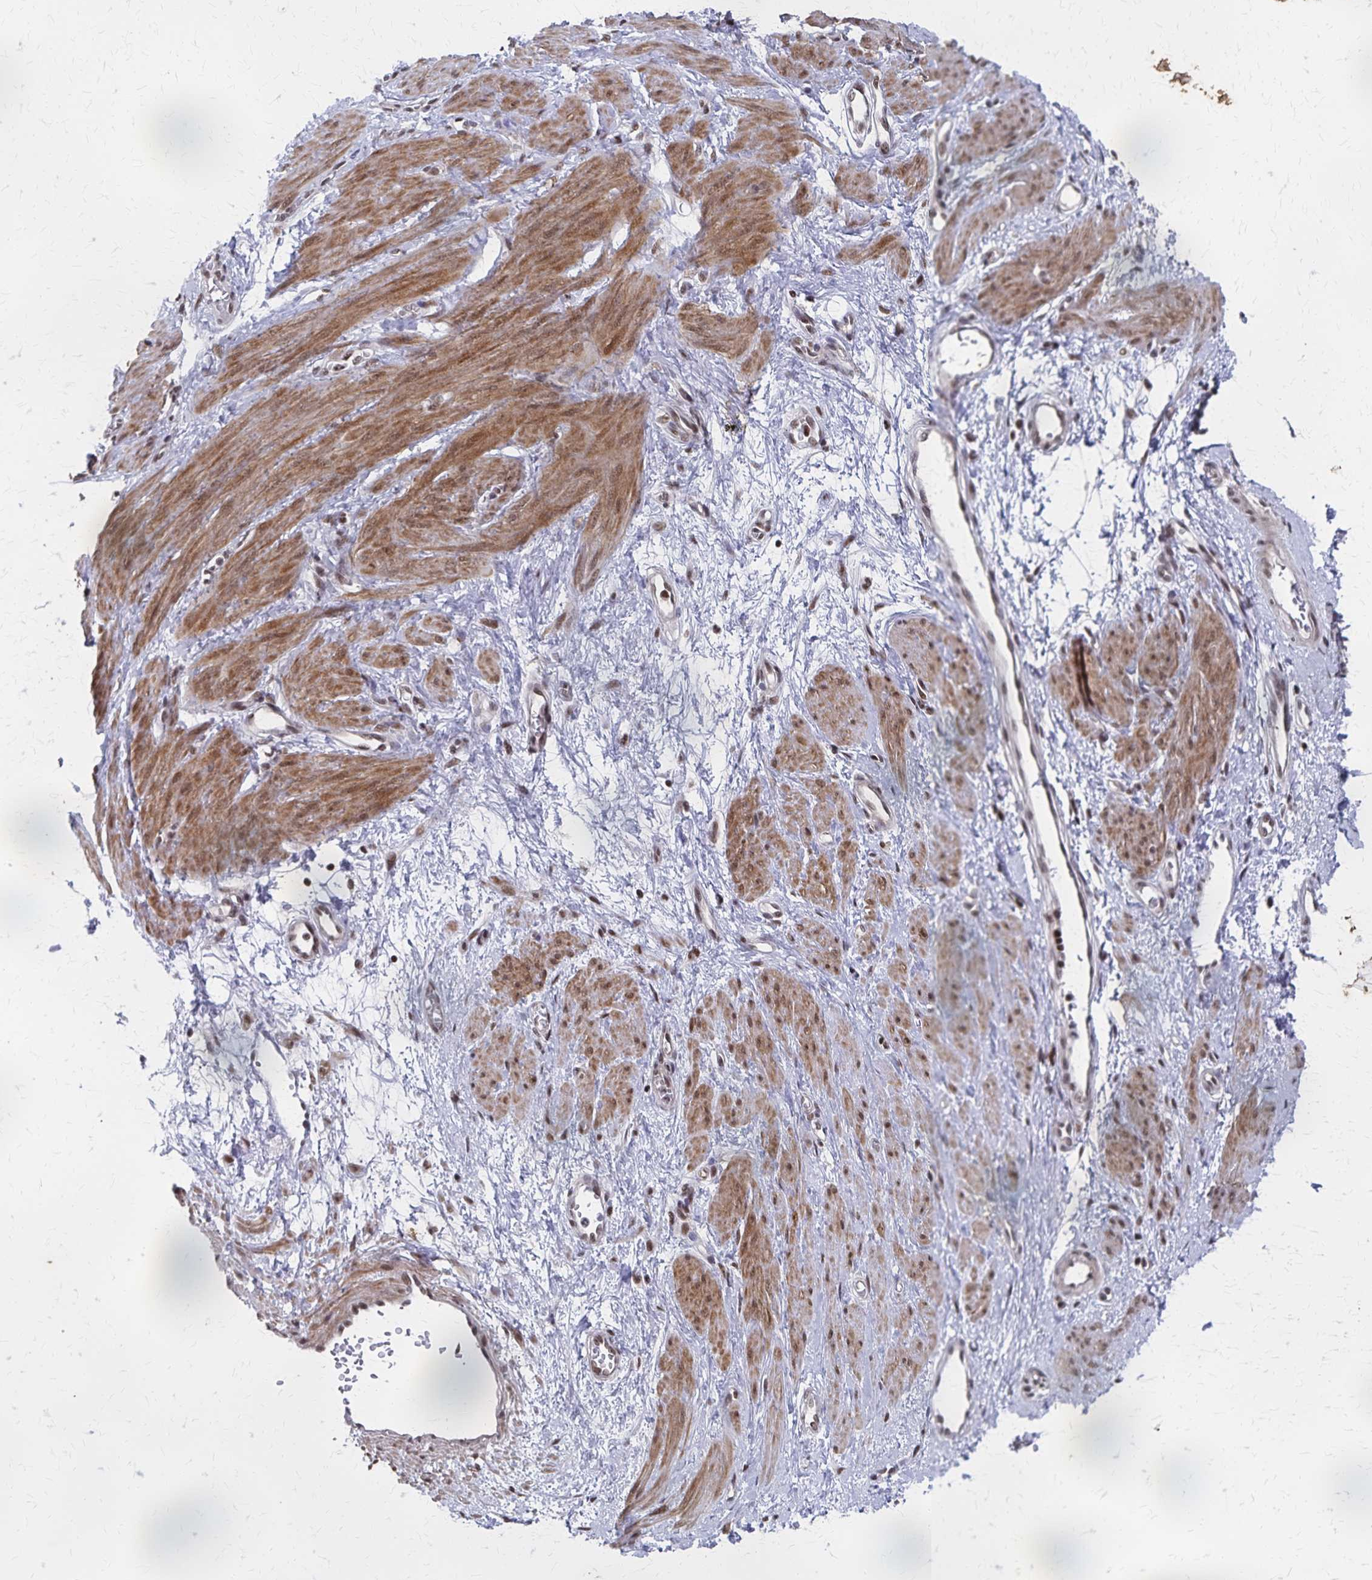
{"staining": {"intensity": "moderate", "quantity": ">75%", "location": "cytoplasmic/membranous,nuclear"}, "tissue": "smooth muscle", "cell_type": "Smooth muscle cells", "image_type": "normal", "snomed": [{"axis": "morphology", "description": "Normal tissue, NOS"}, {"axis": "topography", "description": "Smooth muscle"}, {"axis": "topography", "description": "Uterus"}], "caption": "Immunohistochemistry (DAB (3,3'-diaminobenzidine)) staining of normal human smooth muscle displays moderate cytoplasmic/membranous,nuclear protein positivity in about >75% of smooth muscle cells.", "gene": "GTF2B", "patient": {"sex": "female", "age": 39}}